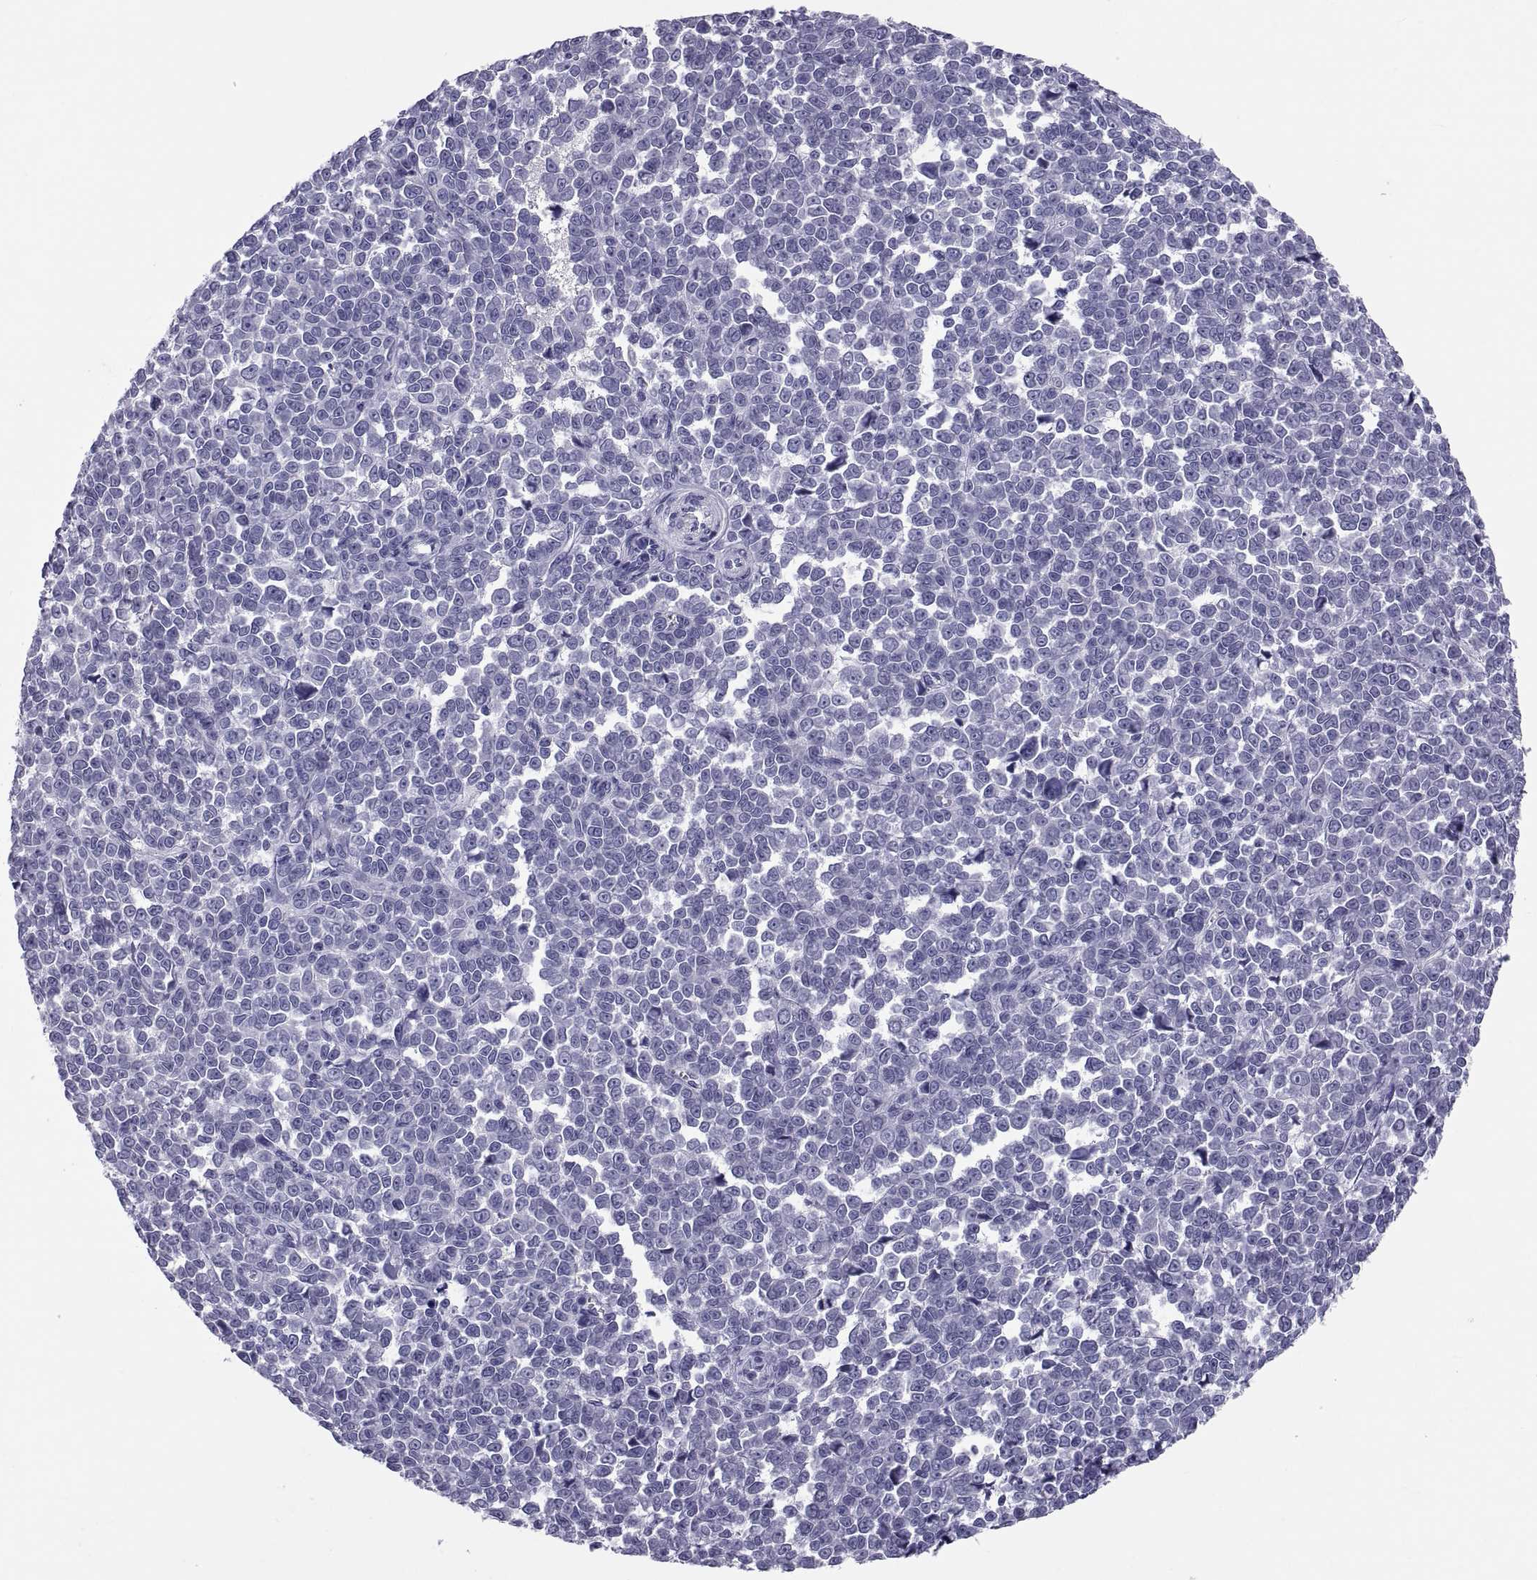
{"staining": {"intensity": "negative", "quantity": "none", "location": "none"}, "tissue": "melanoma", "cell_type": "Tumor cells", "image_type": "cancer", "snomed": [{"axis": "morphology", "description": "Malignant melanoma, NOS"}, {"axis": "topography", "description": "Skin"}], "caption": "An image of human melanoma is negative for staining in tumor cells. Nuclei are stained in blue.", "gene": "DEFB129", "patient": {"sex": "female", "age": 95}}